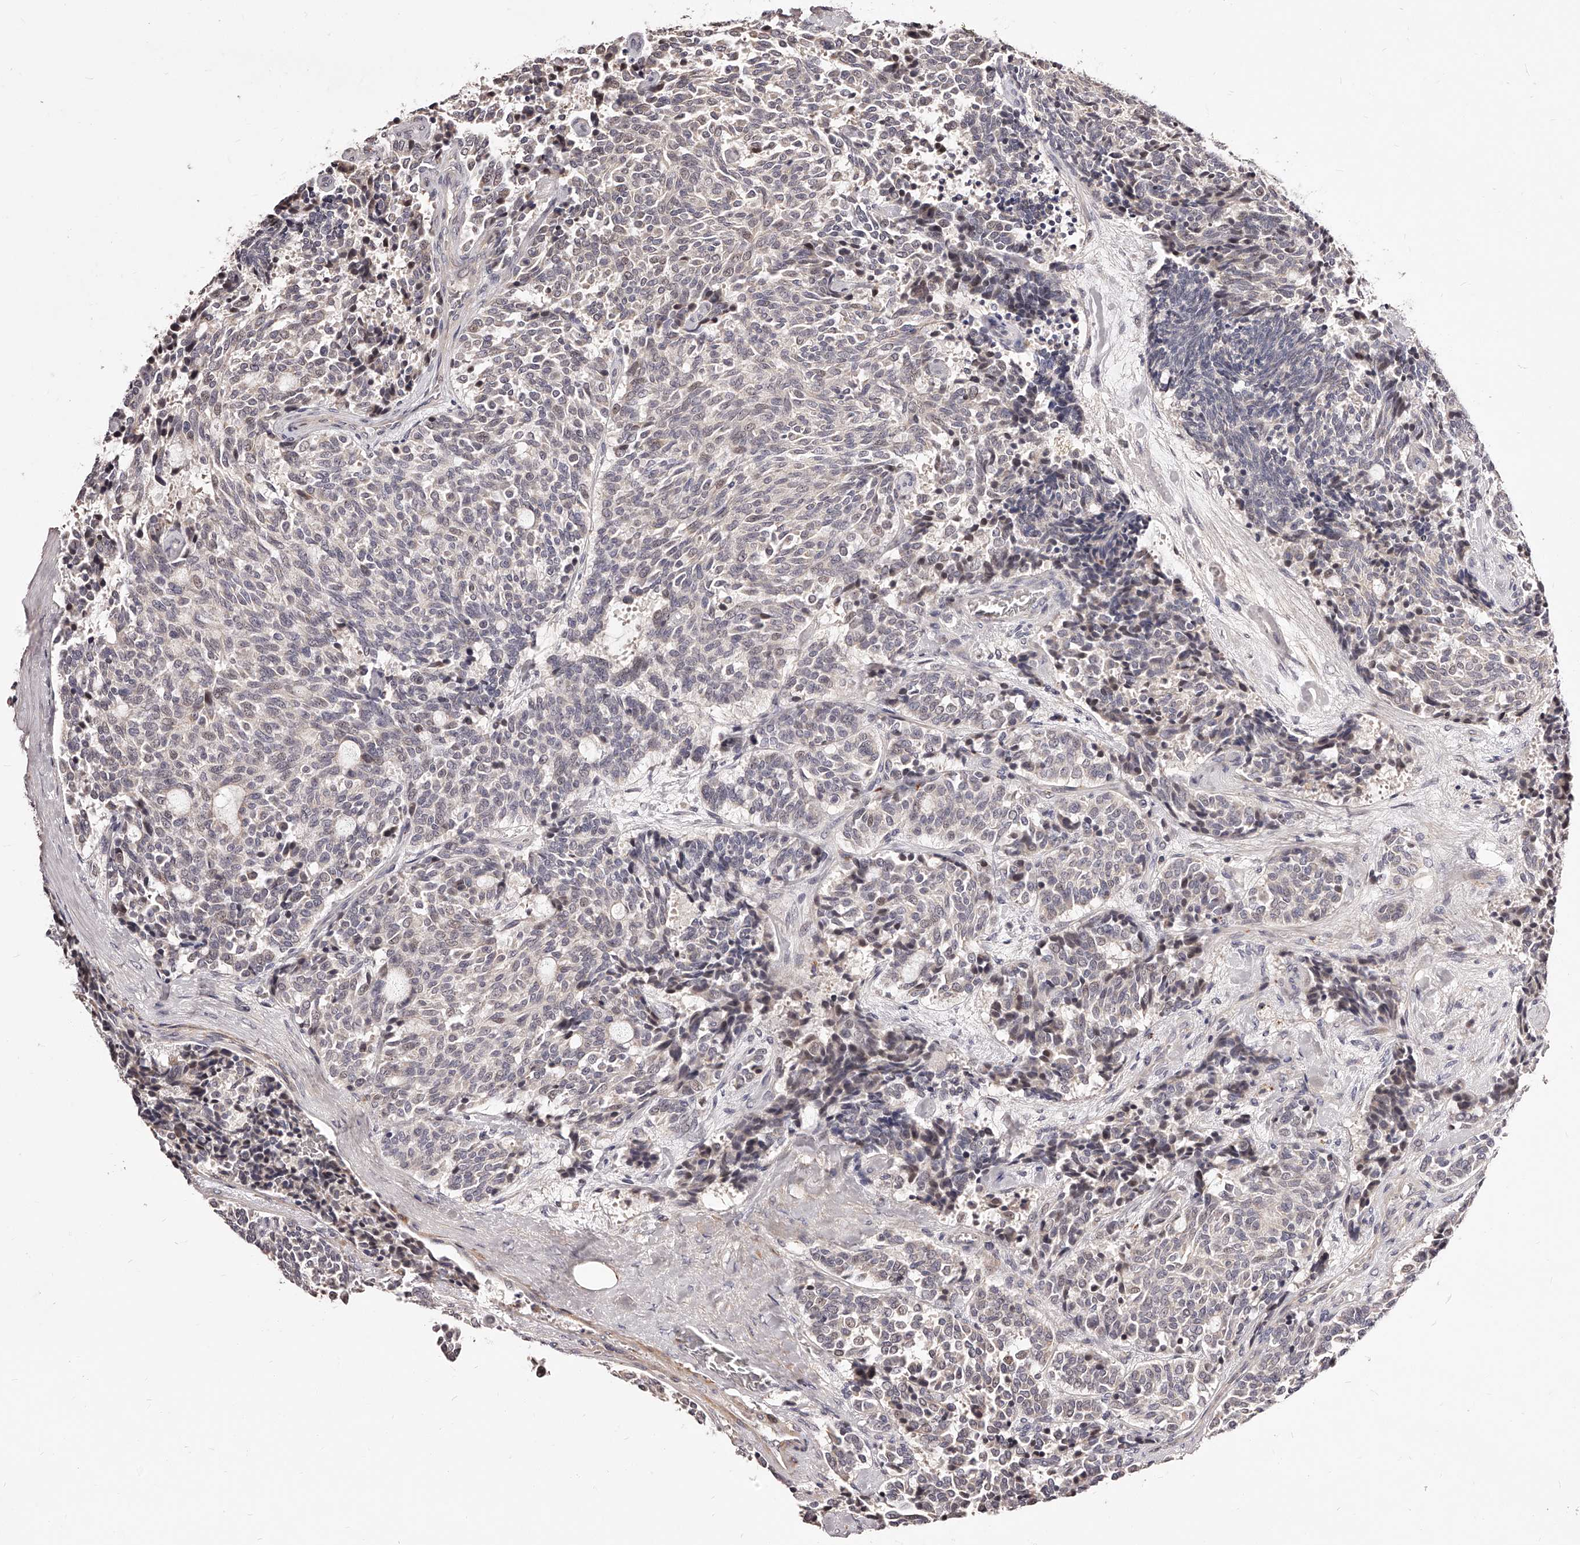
{"staining": {"intensity": "negative", "quantity": "none", "location": "none"}, "tissue": "carcinoid", "cell_type": "Tumor cells", "image_type": "cancer", "snomed": [{"axis": "morphology", "description": "Carcinoid, malignant, NOS"}, {"axis": "topography", "description": "Pancreas"}], "caption": "Micrograph shows no protein expression in tumor cells of malignant carcinoid tissue.", "gene": "ZNF502", "patient": {"sex": "female", "age": 54}}